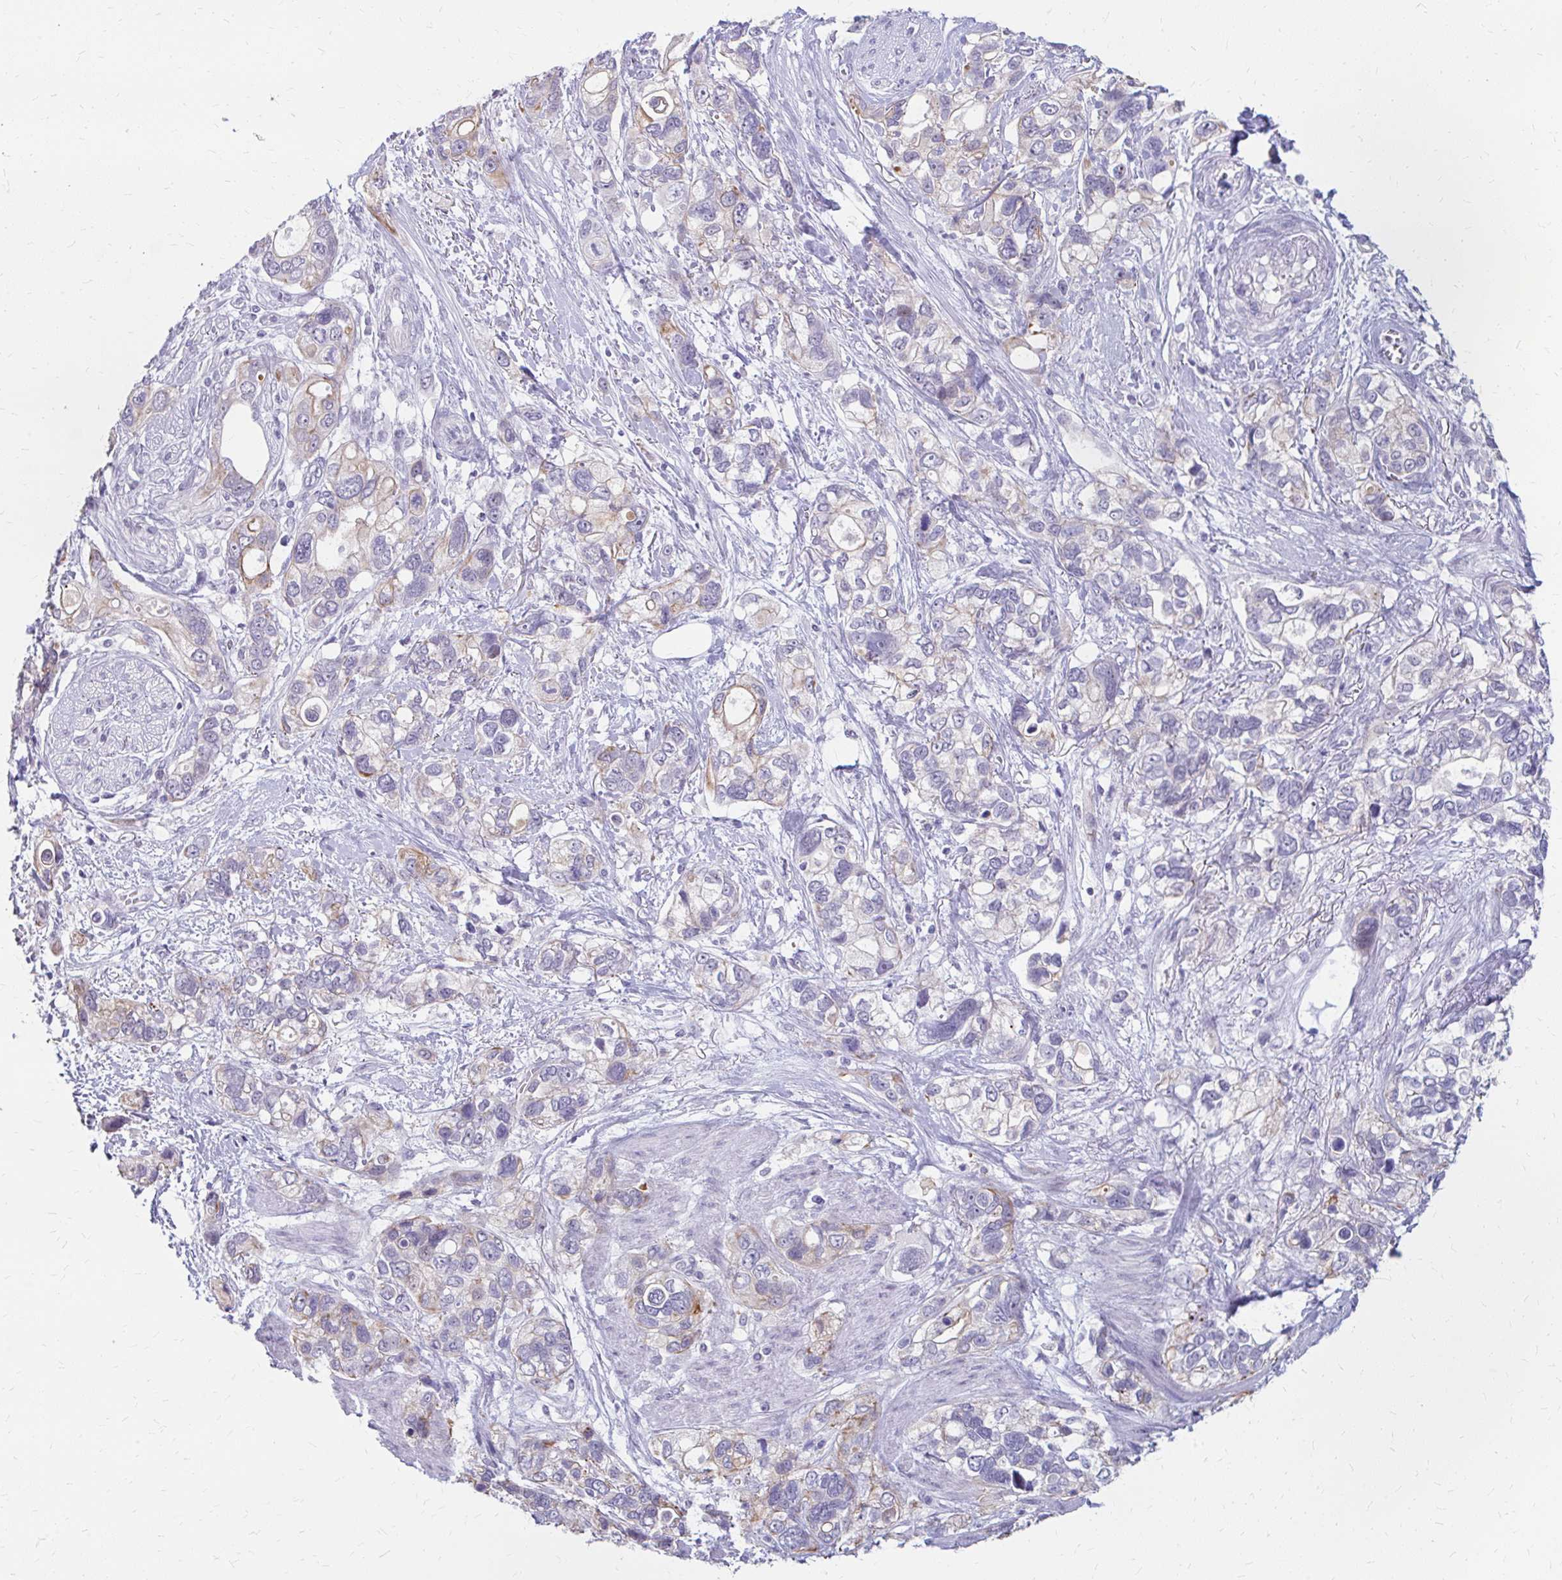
{"staining": {"intensity": "weak", "quantity": "<25%", "location": "cytoplasmic/membranous"}, "tissue": "stomach cancer", "cell_type": "Tumor cells", "image_type": "cancer", "snomed": [{"axis": "morphology", "description": "Adenocarcinoma, NOS"}, {"axis": "topography", "description": "Stomach, upper"}], "caption": "Immunohistochemistry histopathology image of stomach cancer (adenocarcinoma) stained for a protein (brown), which shows no positivity in tumor cells. (Brightfield microscopy of DAB immunohistochemistry (IHC) at high magnification).", "gene": "RGS16", "patient": {"sex": "female", "age": 81}}